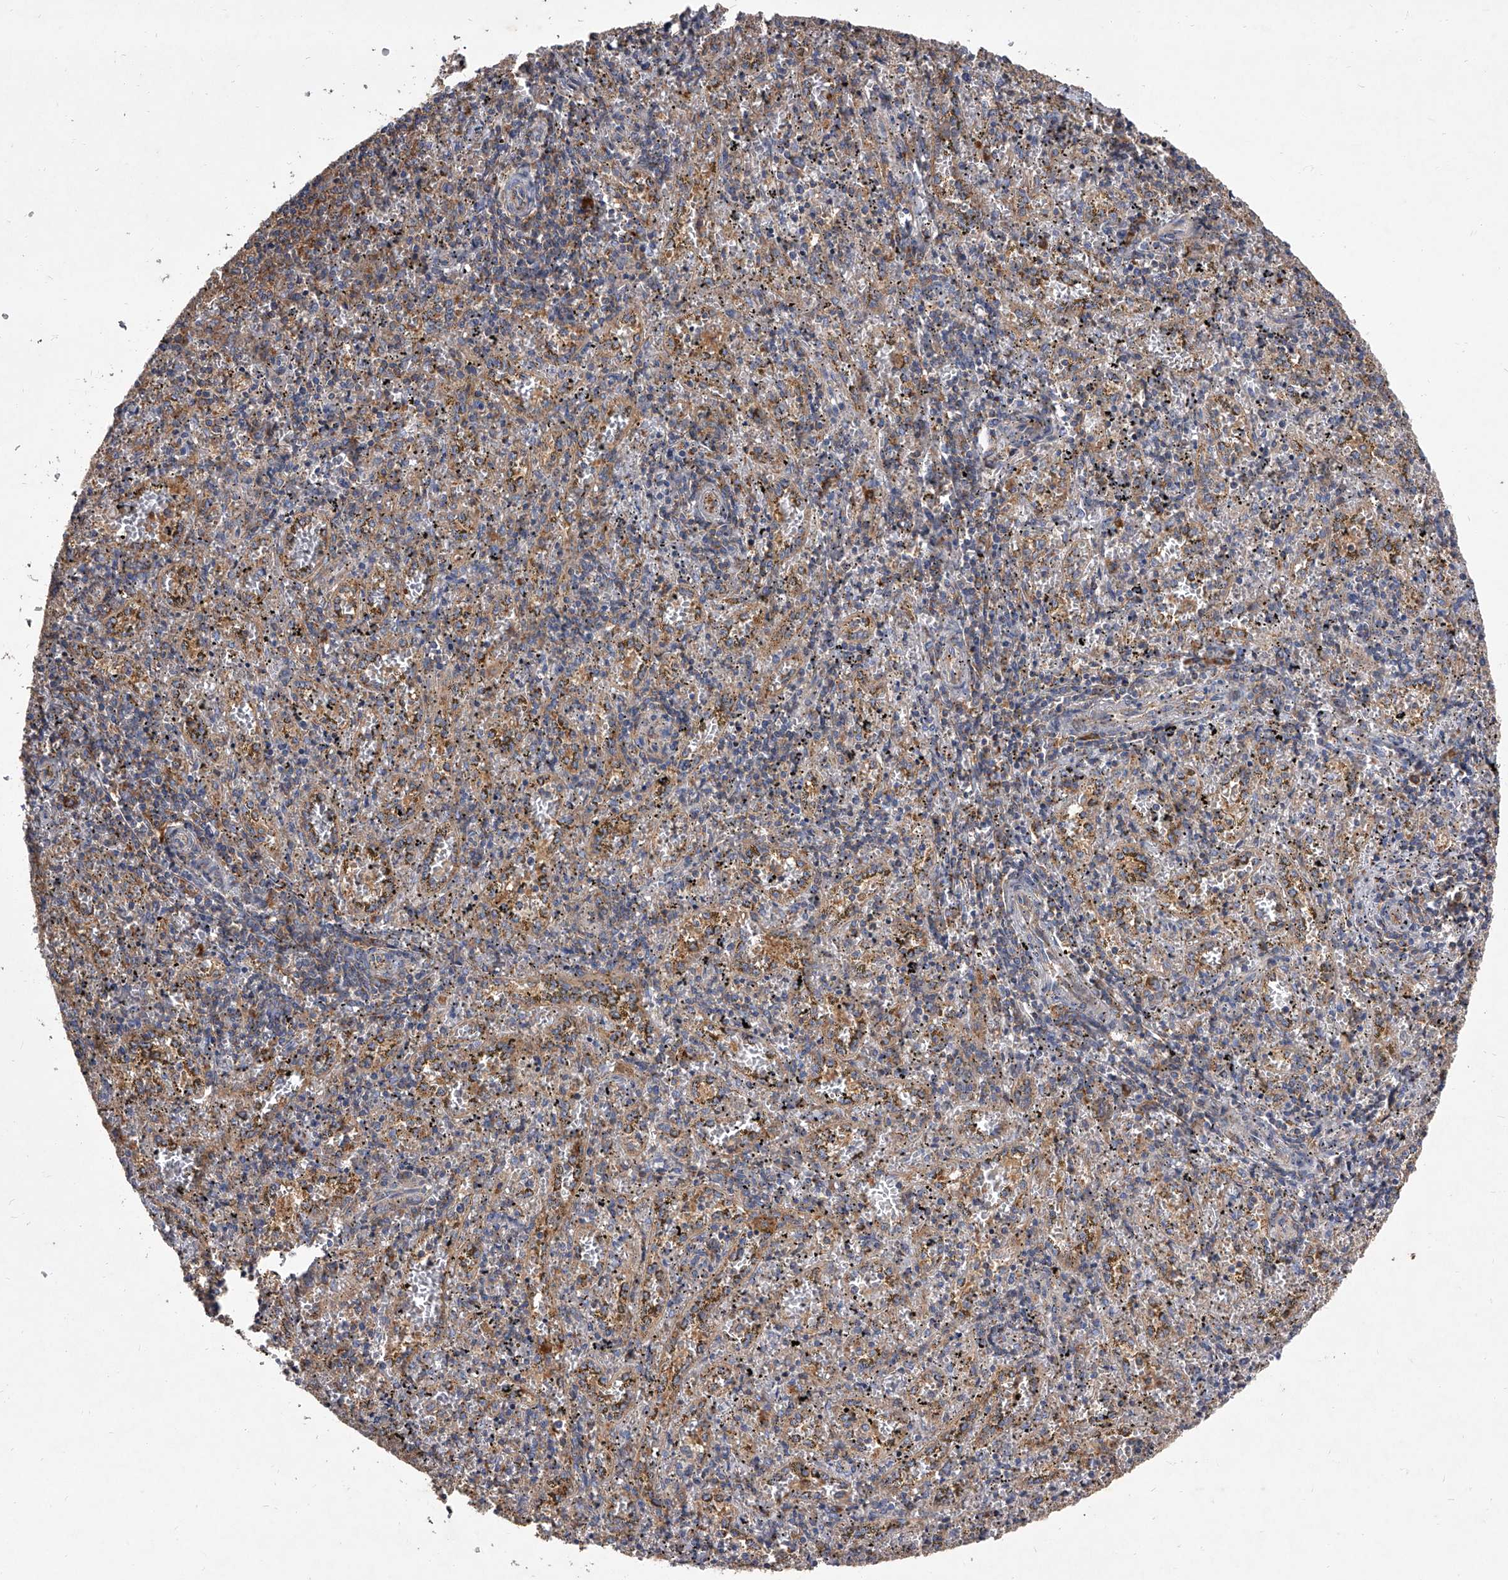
{"staining": {"intensity": "strong", "quantity": "<25%", "location": "cytoplasmic/membranous"}, "tissue": "spleen", "cell_type": "Cells in red pulp", "image_type": "normal", "snomed": [{"axis": "morphology", "description": "Normal tissue, NOS"}, {"axis": "topography", "description": "Spleen"}], "caption": "Immunohistochemistry (IHC) of benign human spleen reveals medium levels of strong cytoplasmic/membranous positivity in about <25% of cells in red pulp.", "gene": "EIF2S2", "patient": {"sex": "male", "age": 11}}